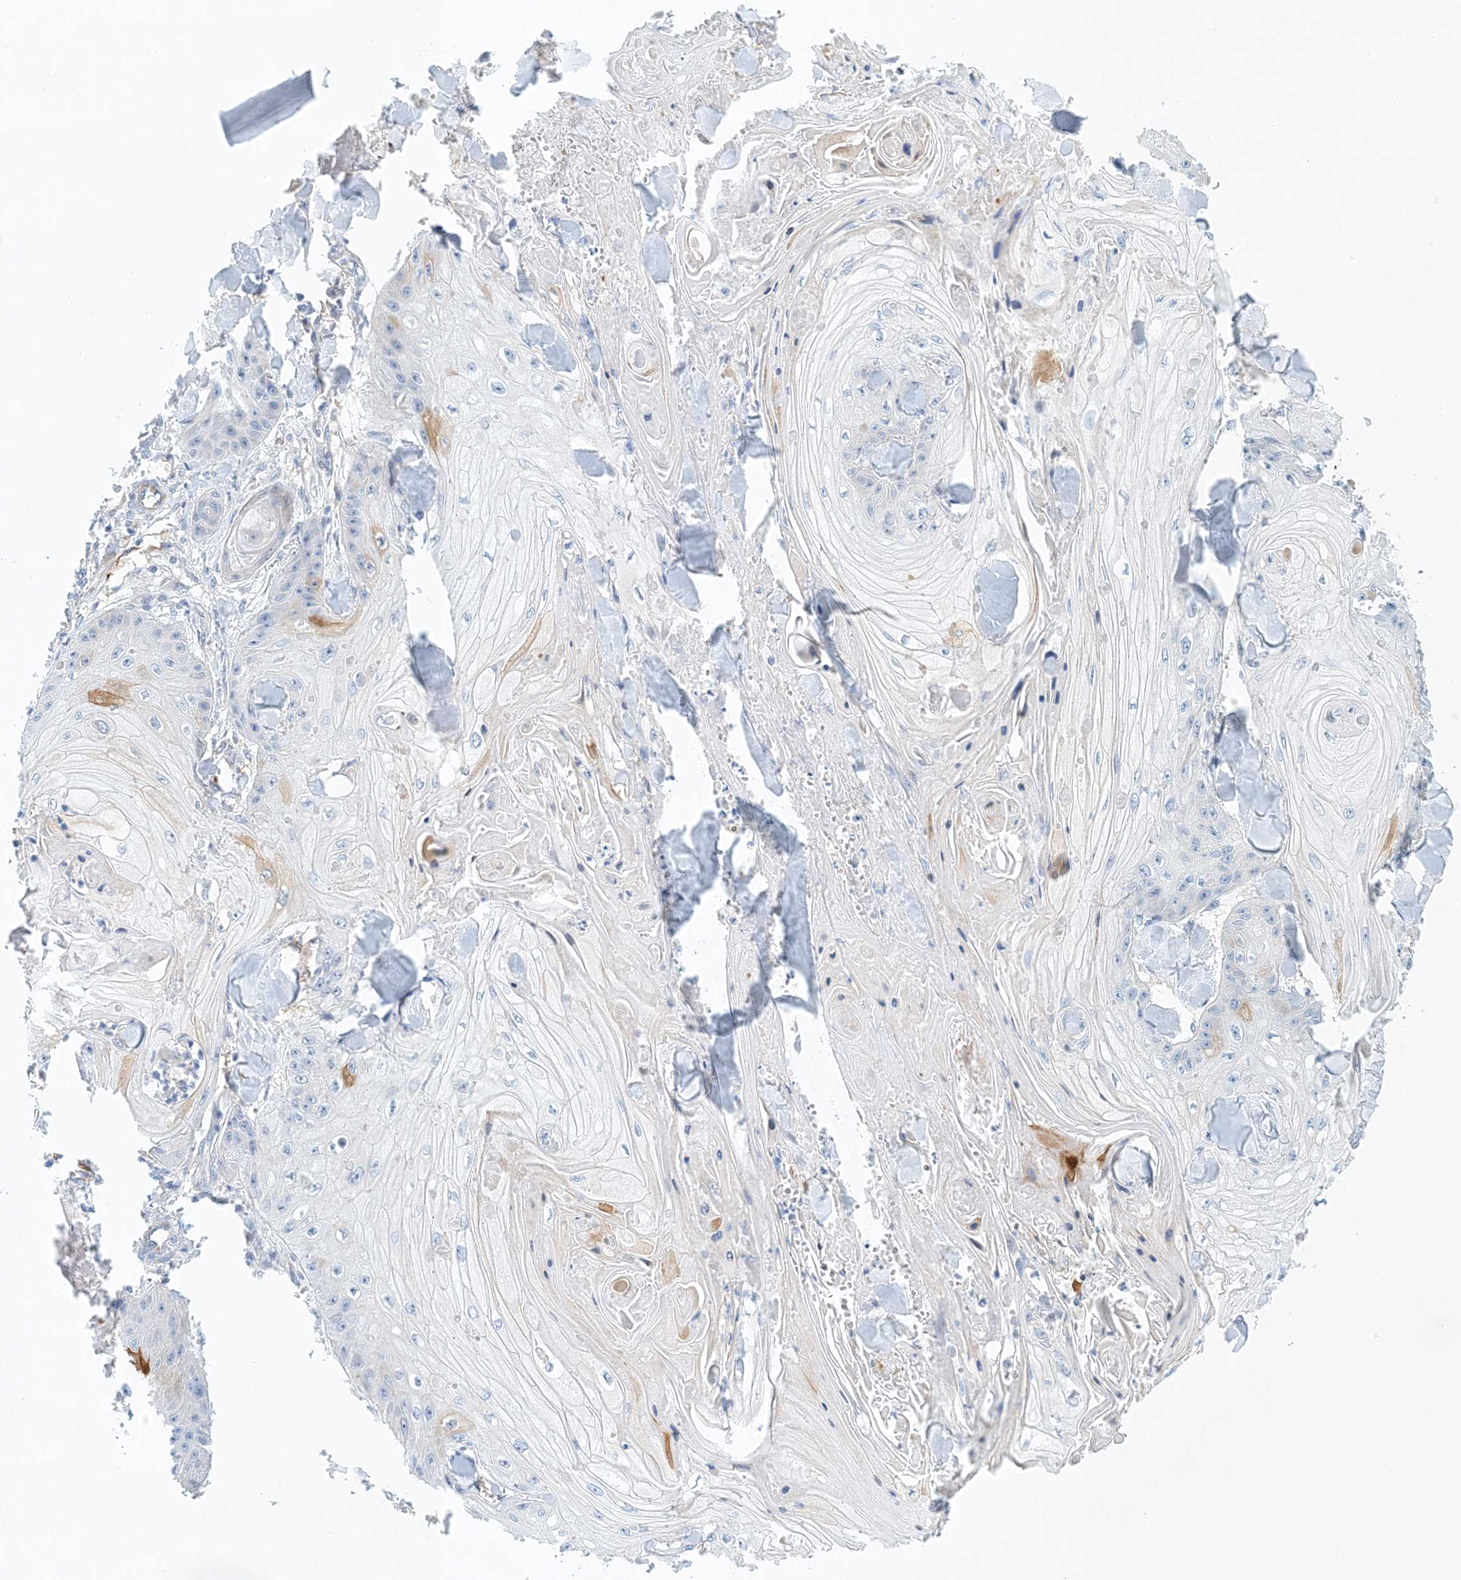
{"staining": {"intensity": "negative", "quantity": "none", "location": "none"}, "tissue": "skin cancer", "cell_type": "Tumor cells", "image_type": "cancer", "snomed": [{"axis": "morphology", "description": "Squamous cell carcinoma, NOS"}, {"axis": "topography", "description": "Skin"}], "caption": "DAB immunohistochemical staining of human skin squamous cell carcinoma exhibits no significant expression in tumor cells.", "gene": "PCDHA2", "patient": {"sex": "male", "age": 74}}